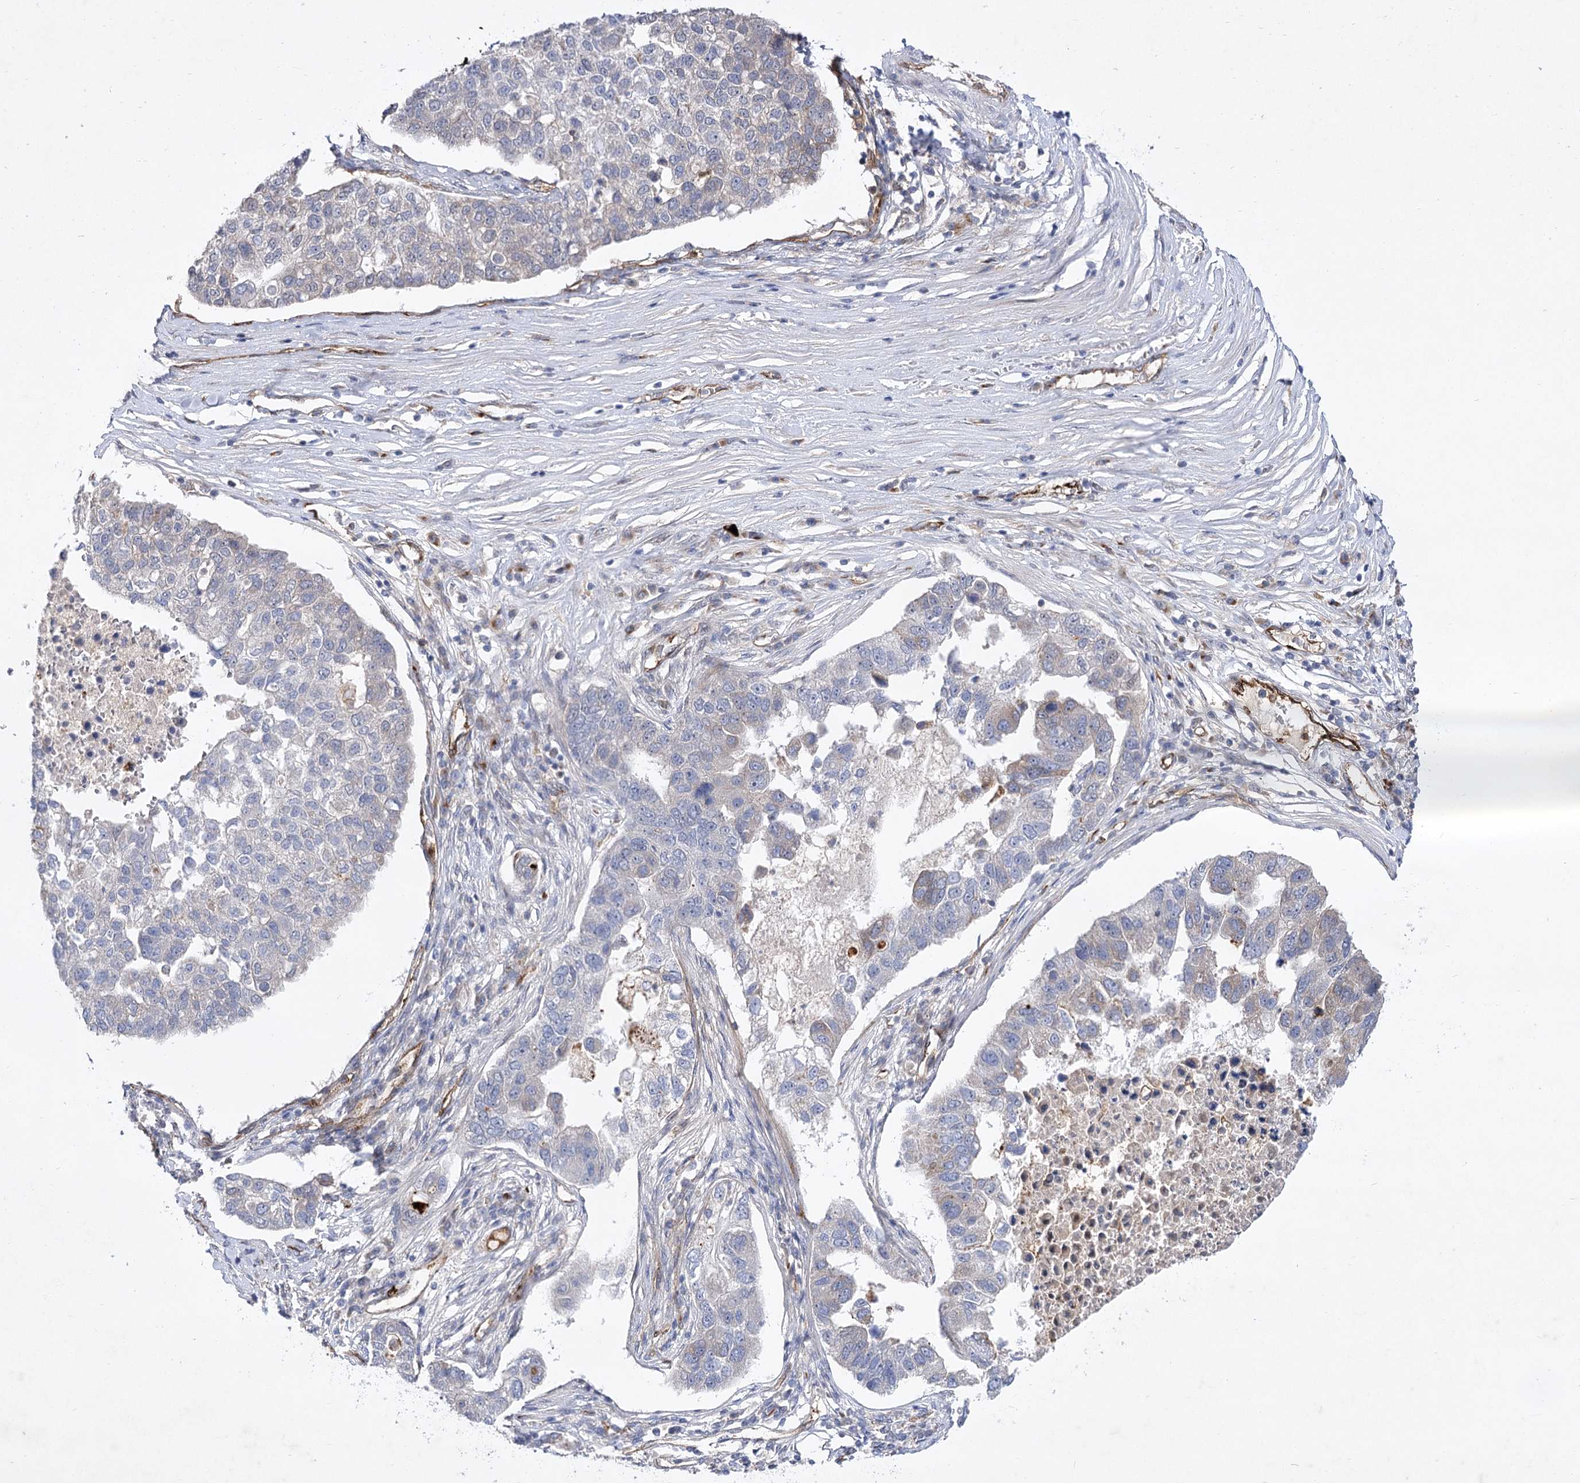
{"staining": {"intensity": "weak", "quantity": "<25%", "location": "cytoplasmic/membranous"}, "tissue": "pancreatic cancer", "cell_type": "Tumor cells", "image_type": "cancer", "snomed": [{"axis": "morphology", "description": "Adenocarcinoma, NOS"}, {"axis": "topography", "description": "Pancreas"}], "caption": "This is an IHC photomicrograph of pancreatic adenocarcinoma. There is no expression in tumor cells.", "gene": "ARHGAP31", "patient": {"sex": "female", "age": 61}}